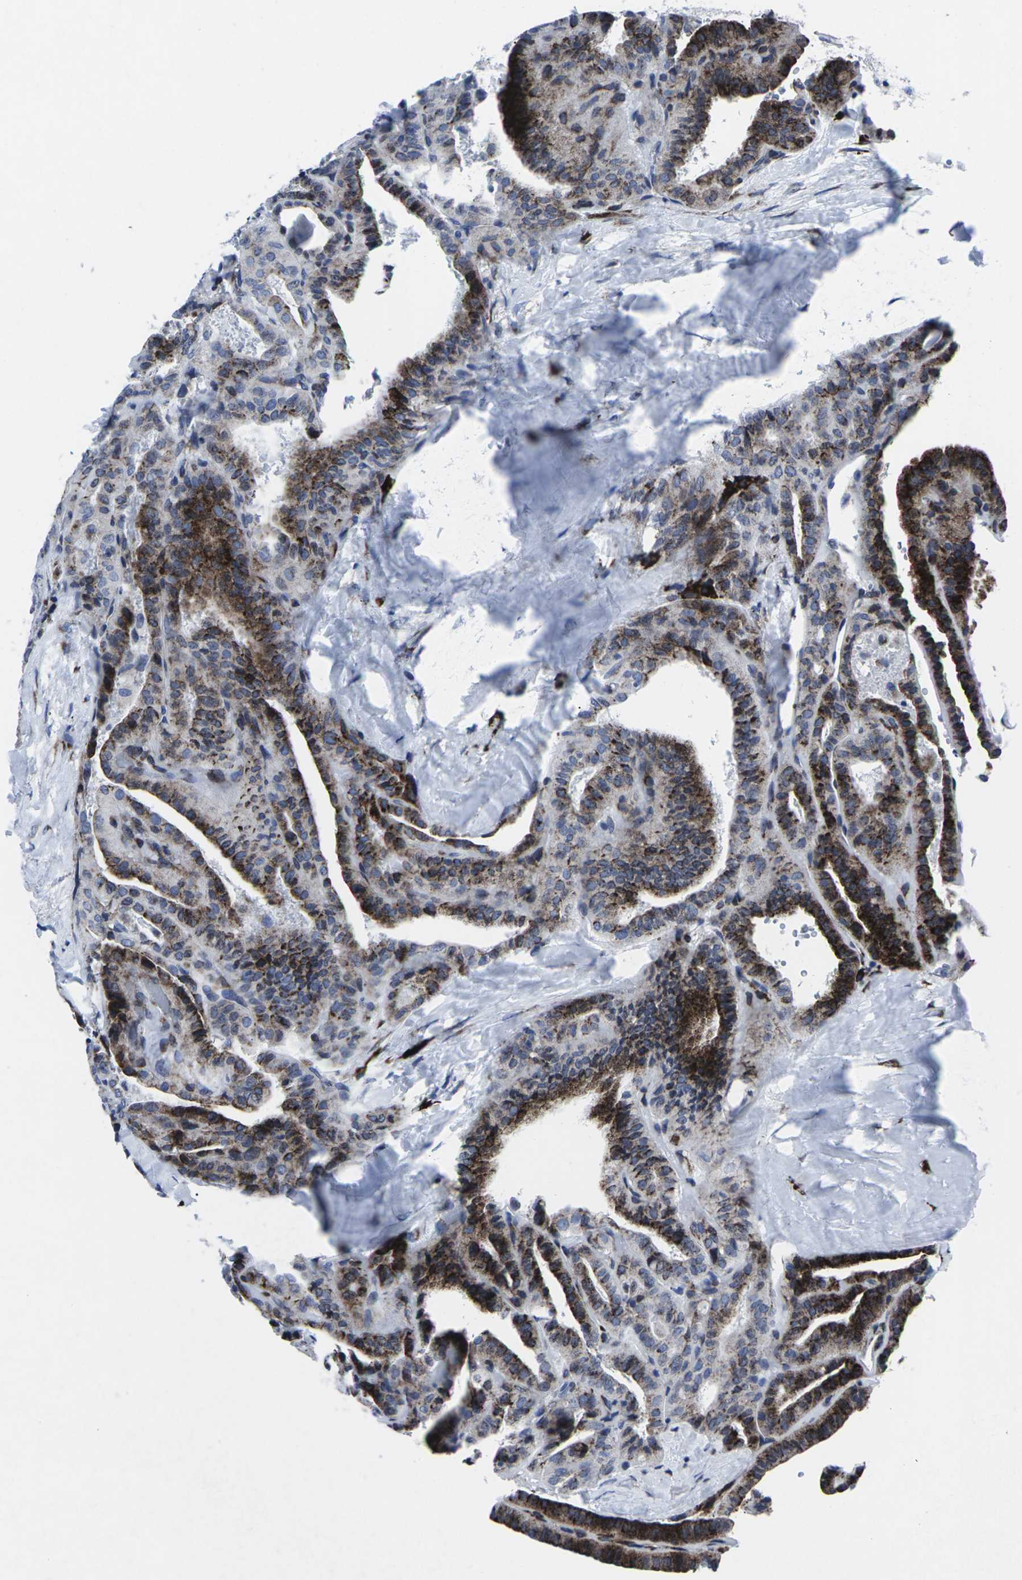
{"staining": {"intensity": "strong", "quantity": ">75%", "location": "cytoplasmic/membranous"}, "tissue": "thyroid cancer", "cell_type": "Tumor cells", "image_type": "cancer", "snomed": [{"axis": "morphology", "description": "Papillary adenocarcinoma, NOS"}, {"axis": "topography", "description": "Thyroid gland"}], "caption": "IHC micrograph of human thyroid cancer (papillary adenocarcinoma) stained for a protein (brown), which reveals high levels of strong cytoplasmic/membranous staining in about >75% of tumor cells.", "gene": "RPN1", "patient": {"sex": "male", "age": 77}}